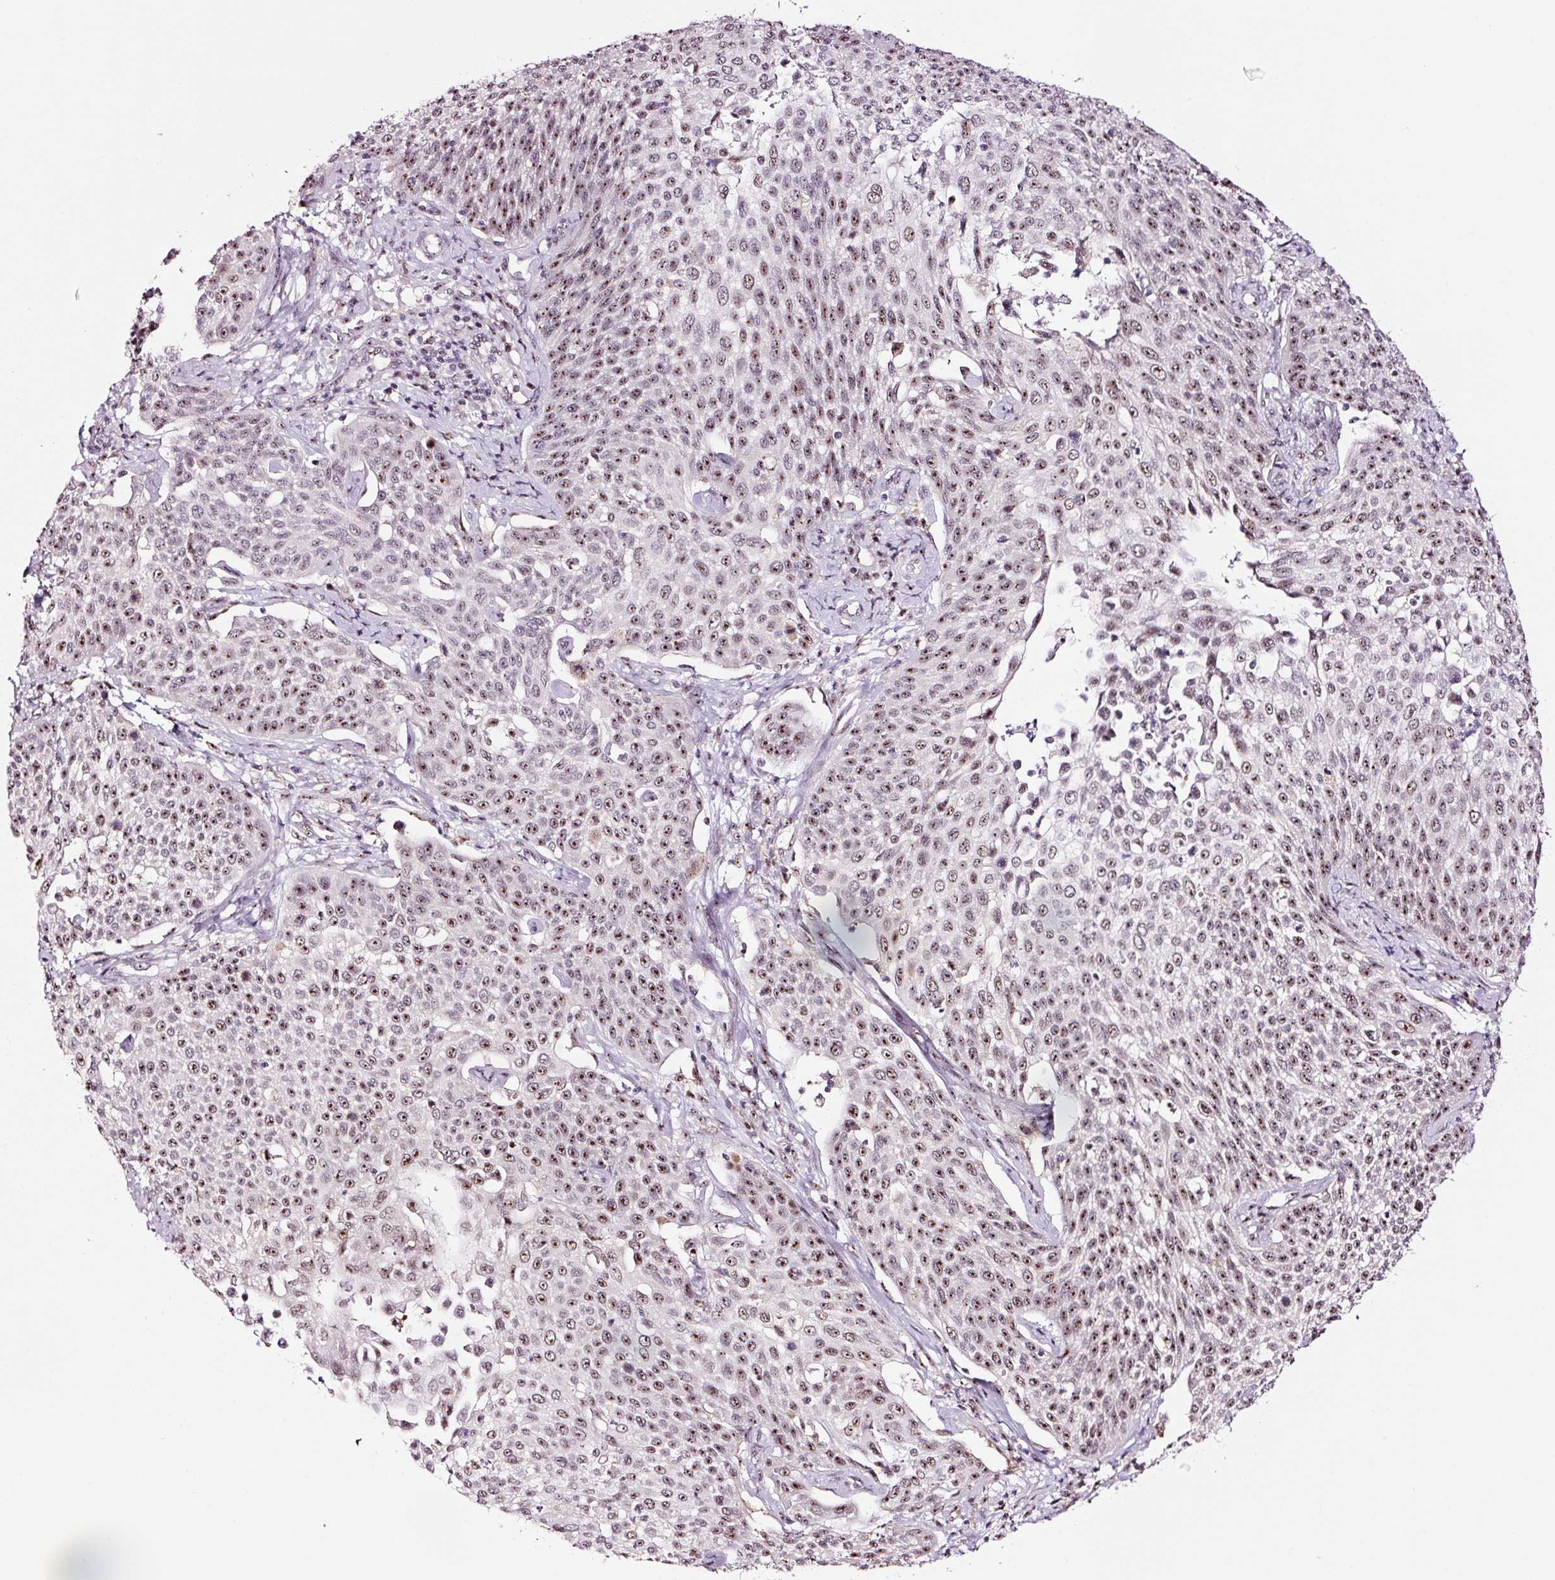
{"staining": {"intensity": "moderate", "quantity": ">75%", "location": "nuclear"}, "tissue": "cervical cancer", "cell_type": "Tumor cells", "image_type": "cancer", "snomed": [{"axis": "morphology", "description": "Squamous cell carcinoma, NOS"}, {"axis": "topography", "description": "Cervix"}], "caption": "Squamous cell carcinoma (cervical) tissue reveals moderate nuclear expression in about >75% of tumor cells", "gene": "GNL3", "patient": {"sex": "female", "age": 34}}